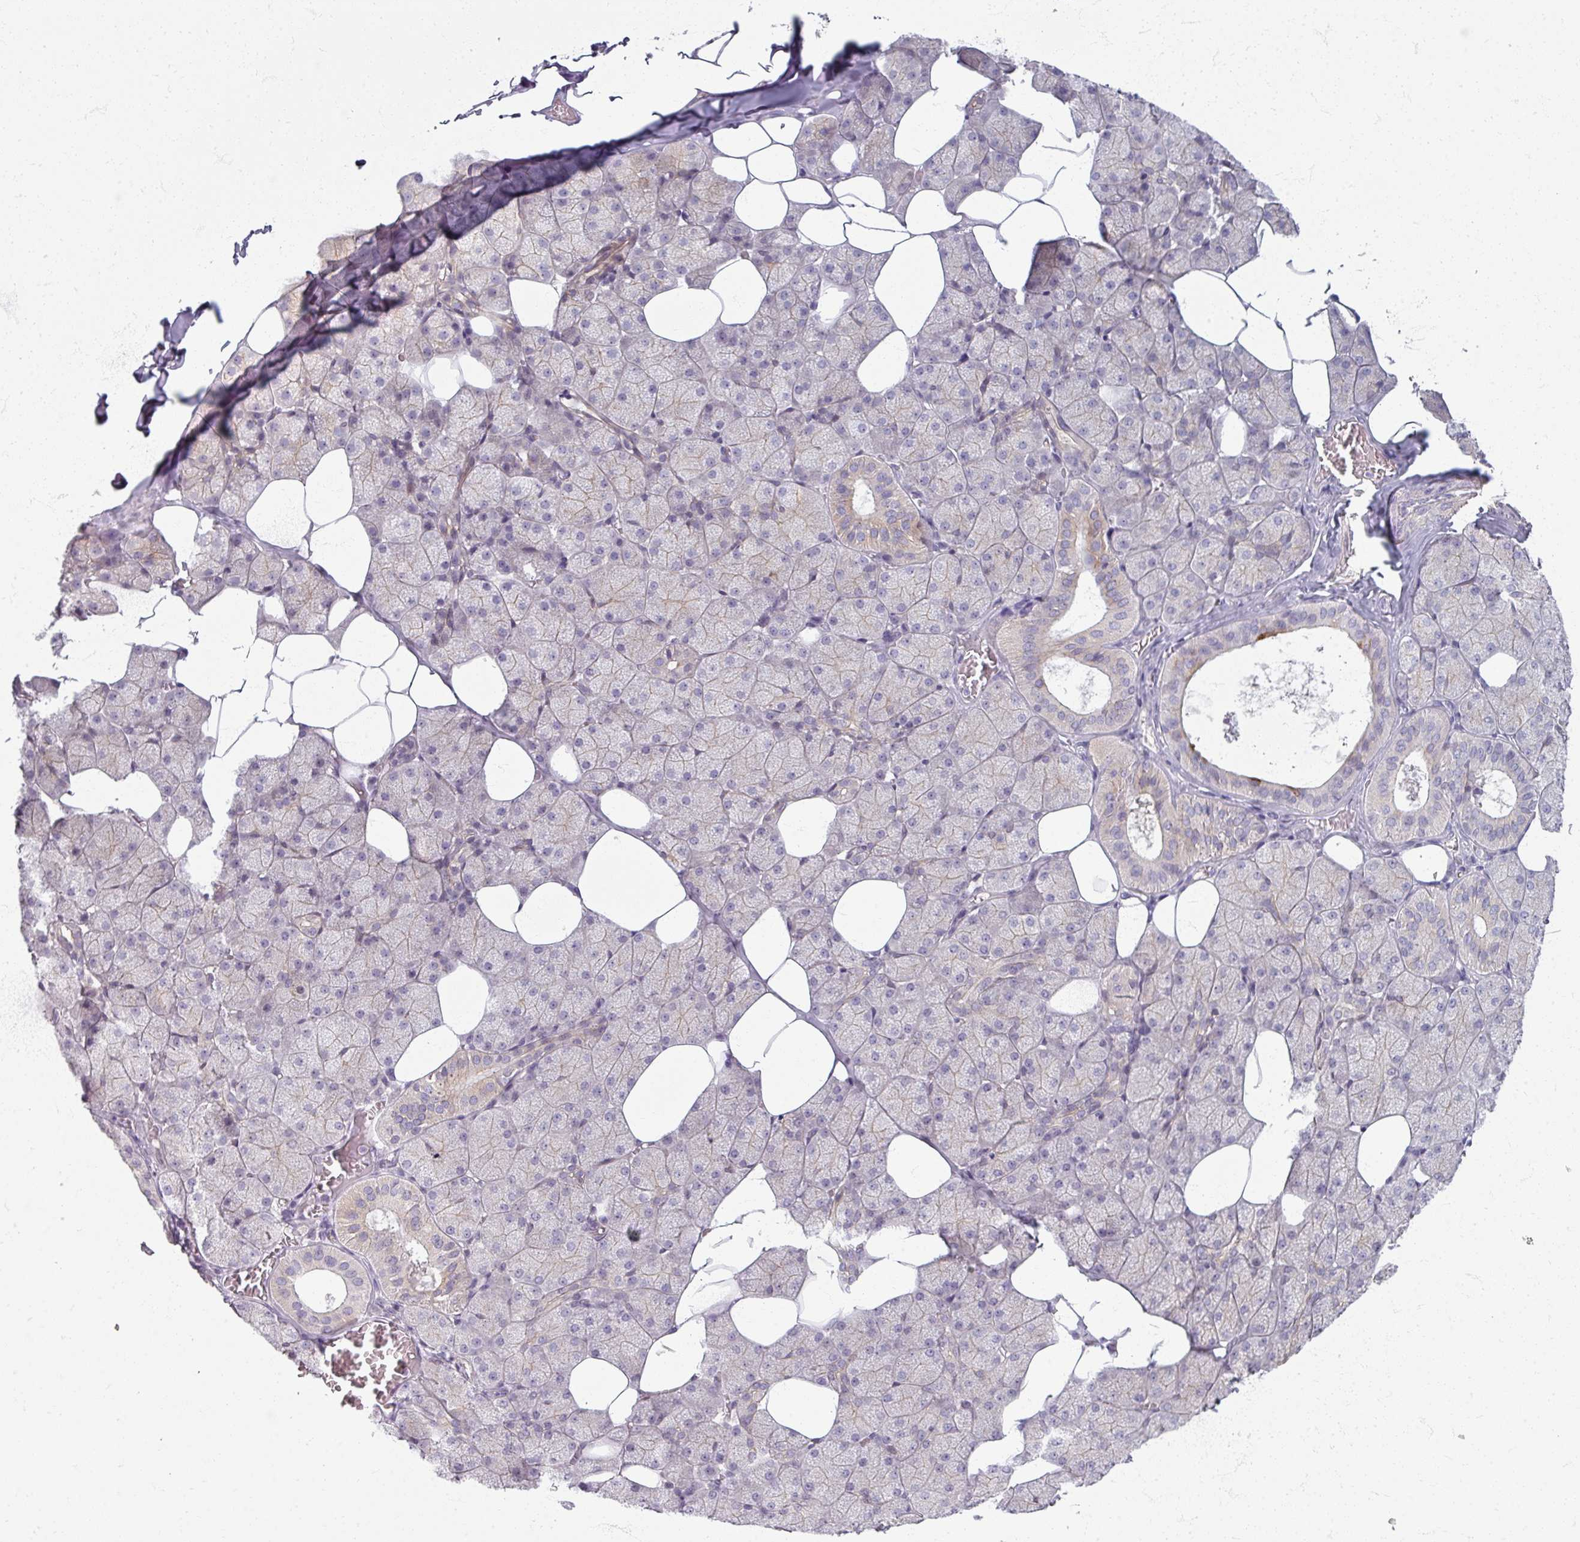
{"staining": {"intensity": "strong", "quantity": "<25%", "location": "cytoplasmic/membranous"}, "tissue": "salivary gland", "cell_type": "Glandular cells", "image_type": "normal", "snomed": [{"axis": "morphology", "description": "Normal tissue, NOS"}, {"axis": "topography", "description": "Salivary gland"}, {"axis": "topography", "description": "Peripheral nerve tissue"}], "caption": "Immunohistochemical staining of normal salivary gland exhibits medium levels of strong cytoplasmic/membranous positivity in about <25% of glandular cells.", "gene": "TTLL7", "patient": {"sex": "male", "age": 38}}